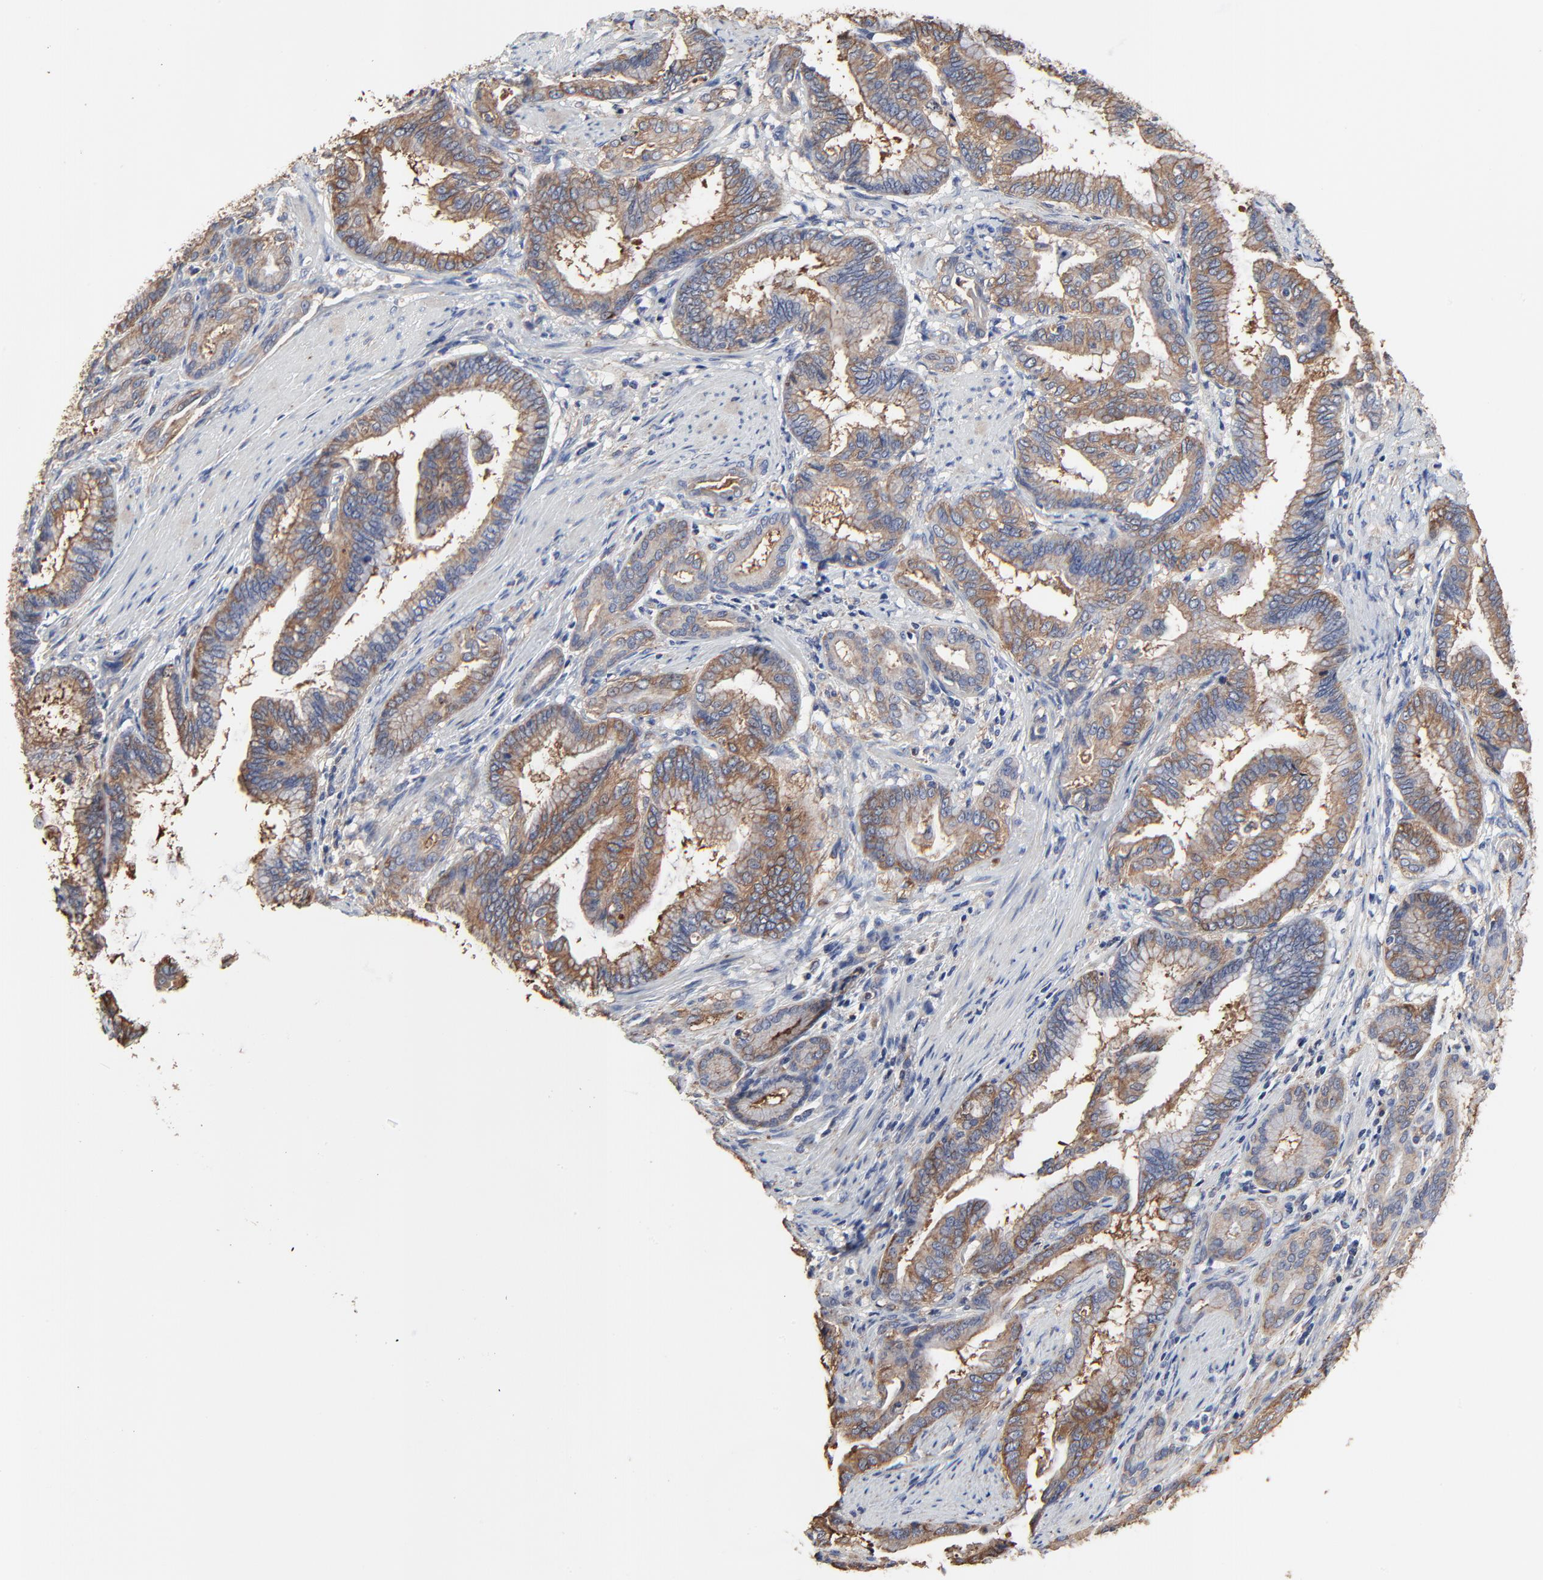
{"staining": {"intensity": "moderate", "quantity": ">75%", "location": "cytoplasmic/membranous"}, "tissue": "pancreatic cancer", "cell_type": "Tumor cells", "image_type": "cancer", "snomed": [{"axis": "morphology", "description": "Adenocarcinoma, NOS"}, {"axis": "topography", "description": "Pancreas"}], "caption": "Immunohistochemical staining of pancreatic adenocarcinoma displays medium levels of moderate cytoplasmic/membranous protein positivity in about >75% of tumor cells. (DAB (3,3'-diaminobenzidine) IHC with brightfield microscopy, high magnification).", "gene": "NXF3", "patient": {"sex": "female", "age": 64}}